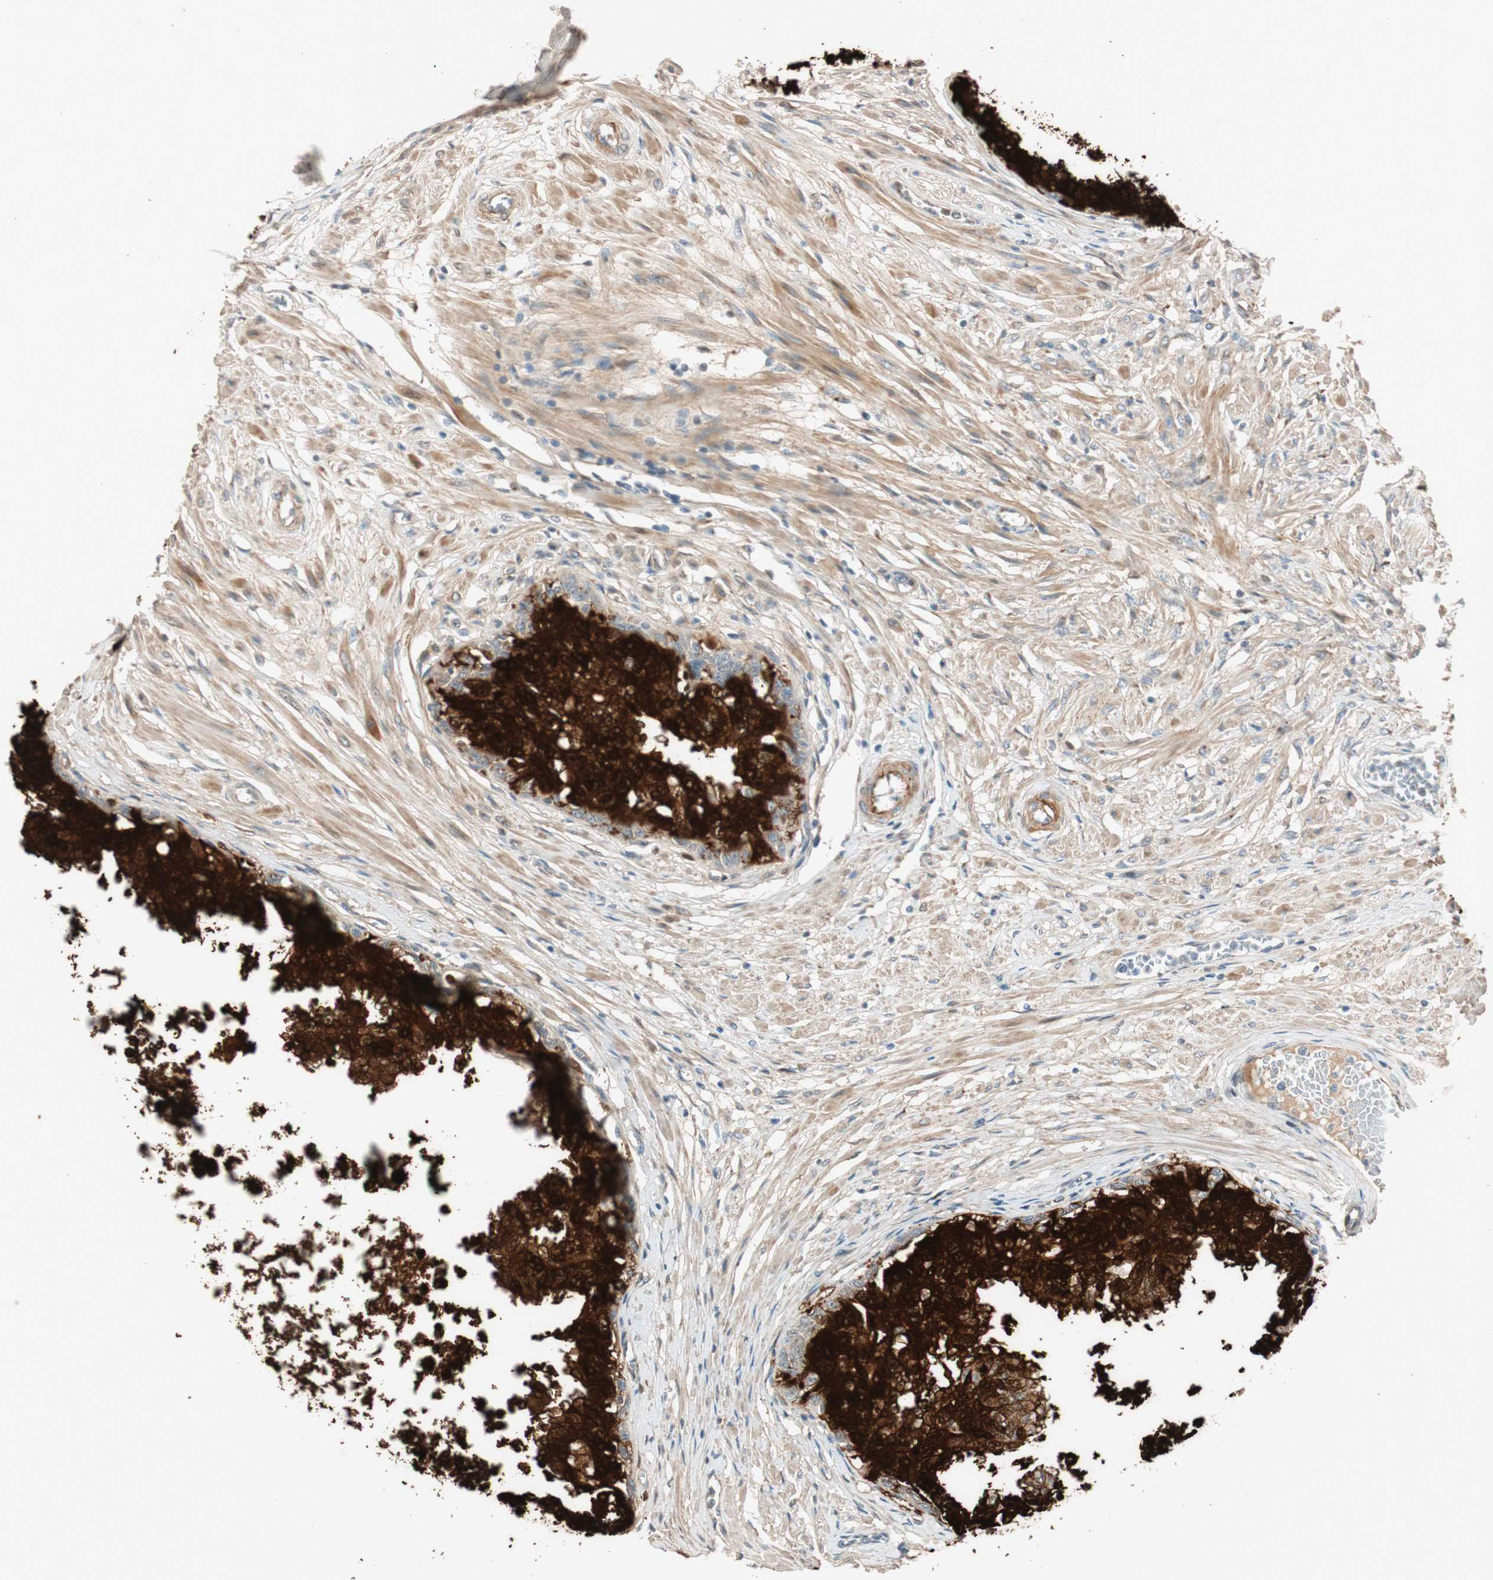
{"staining": {"intensity": "moderate", "quantity": "25%-75%", "location": "cytoplasmic/membranous"}, "tissue": "prostate", "cell_type": "Glandular cells", "image_type": "normal", "snomed": [{"axis": "morphology", "description": "Normal tissue, NOS"}, {"axis": "topography", "description": "Prostate"}, {"axis": "topography", "description": "Seminal veicle"}], "caption": "Moderate cytoplasmic/membranous staining is identified in about 25%-75% of glandular cells in benign prostate.", "gene": "EPHA6", "patient": {"sex": "male", "age": 60}}